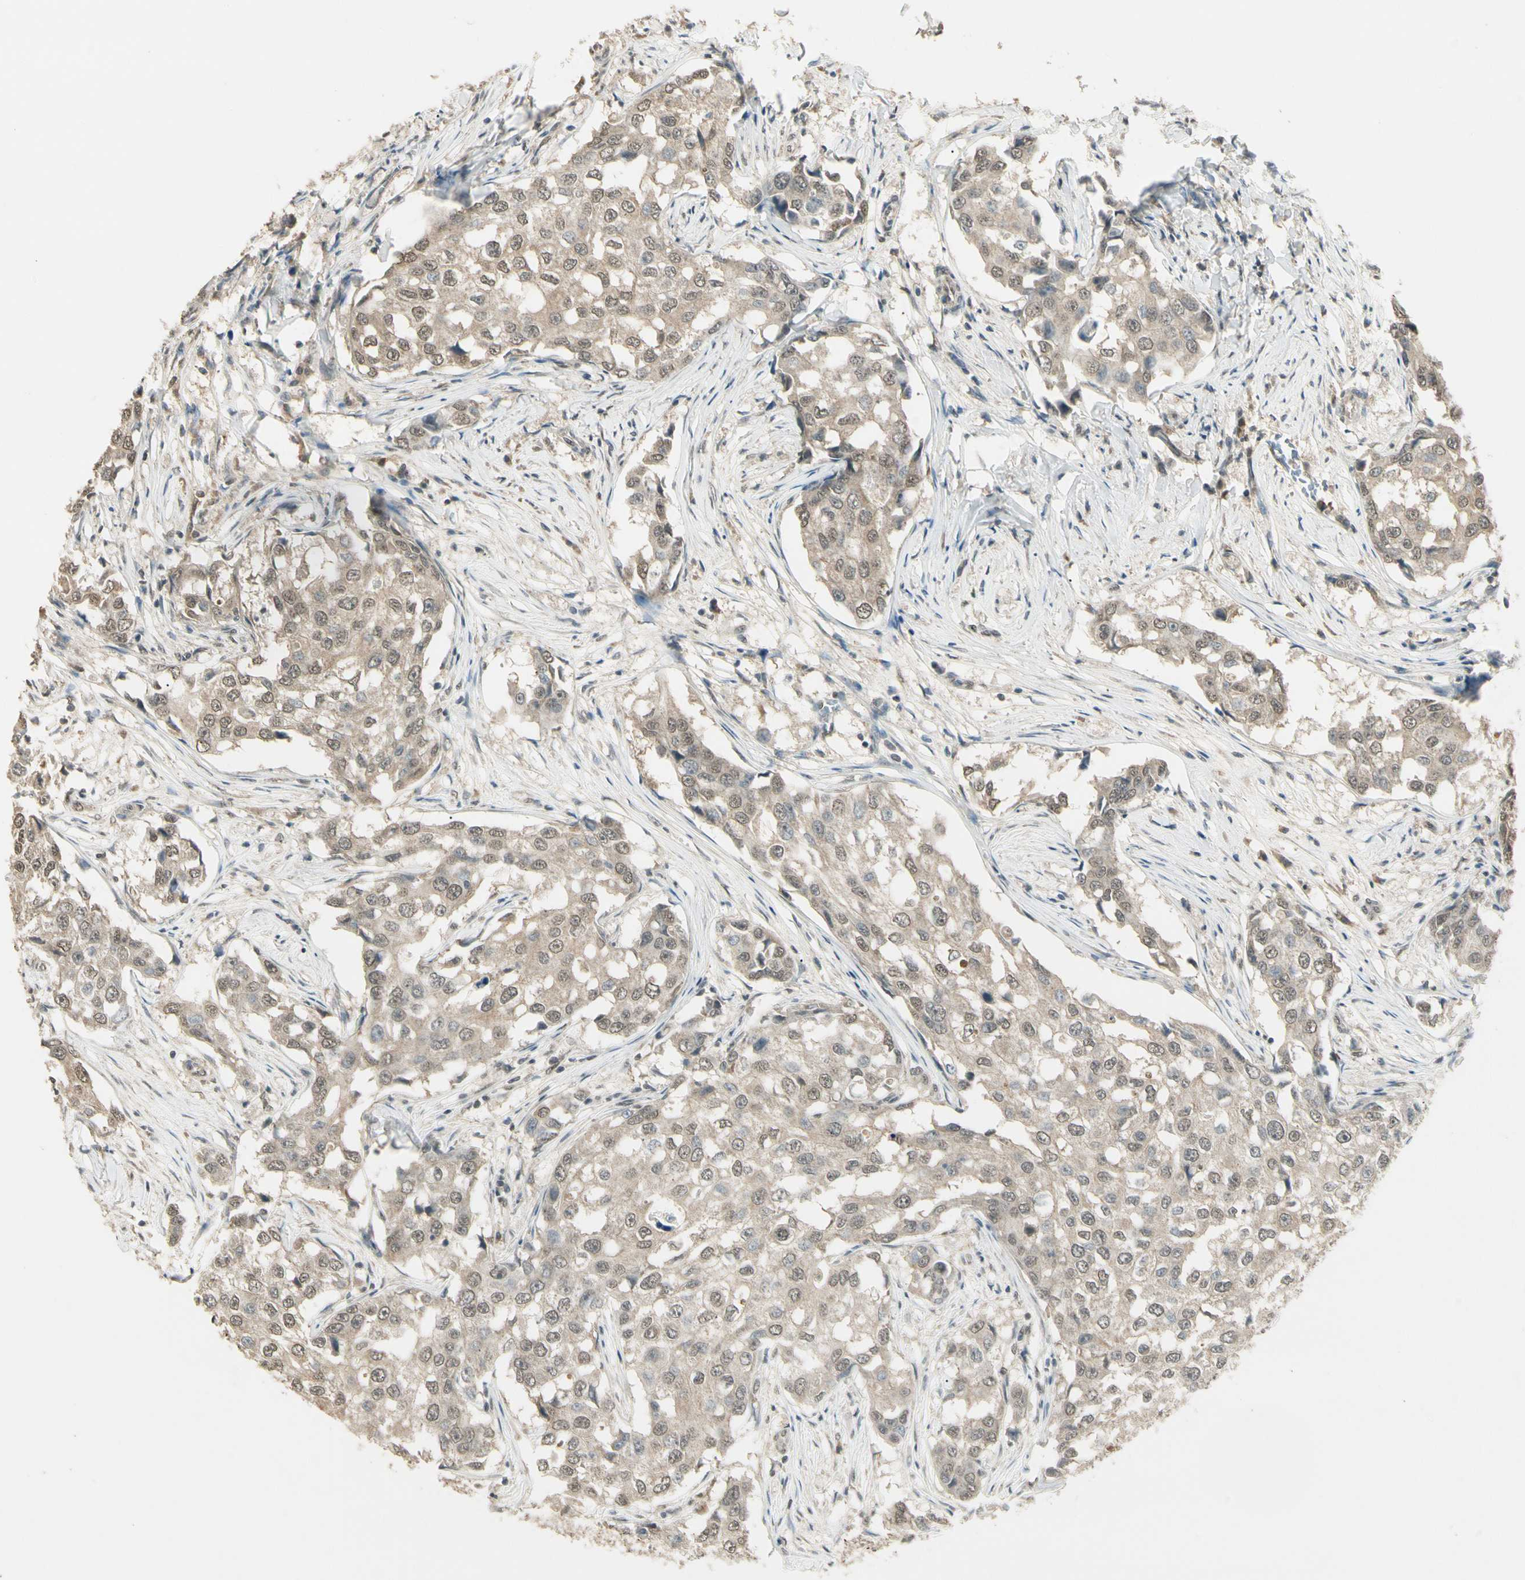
{"staining": {"intensity": "weak", "quantity": ">75%", "location": "cytoplasmic/membranous"}, "tissue": "breast cancer", "cell_type": "Tumor cells", "image_type": "cancer", "snomed": [{"axis": "morphology", "description": "Duct carcinoma"}, {"axis": "topography", "description": "Breast"}], "caption": "Immunohistochemical staining of breast invasive ductal carcinoma displays weak cytoplasmic/membranous protein staining in approximately >75% of tumor cells.", "gene": "SGCA", "patient": {"sex": "female", "age": 27}}